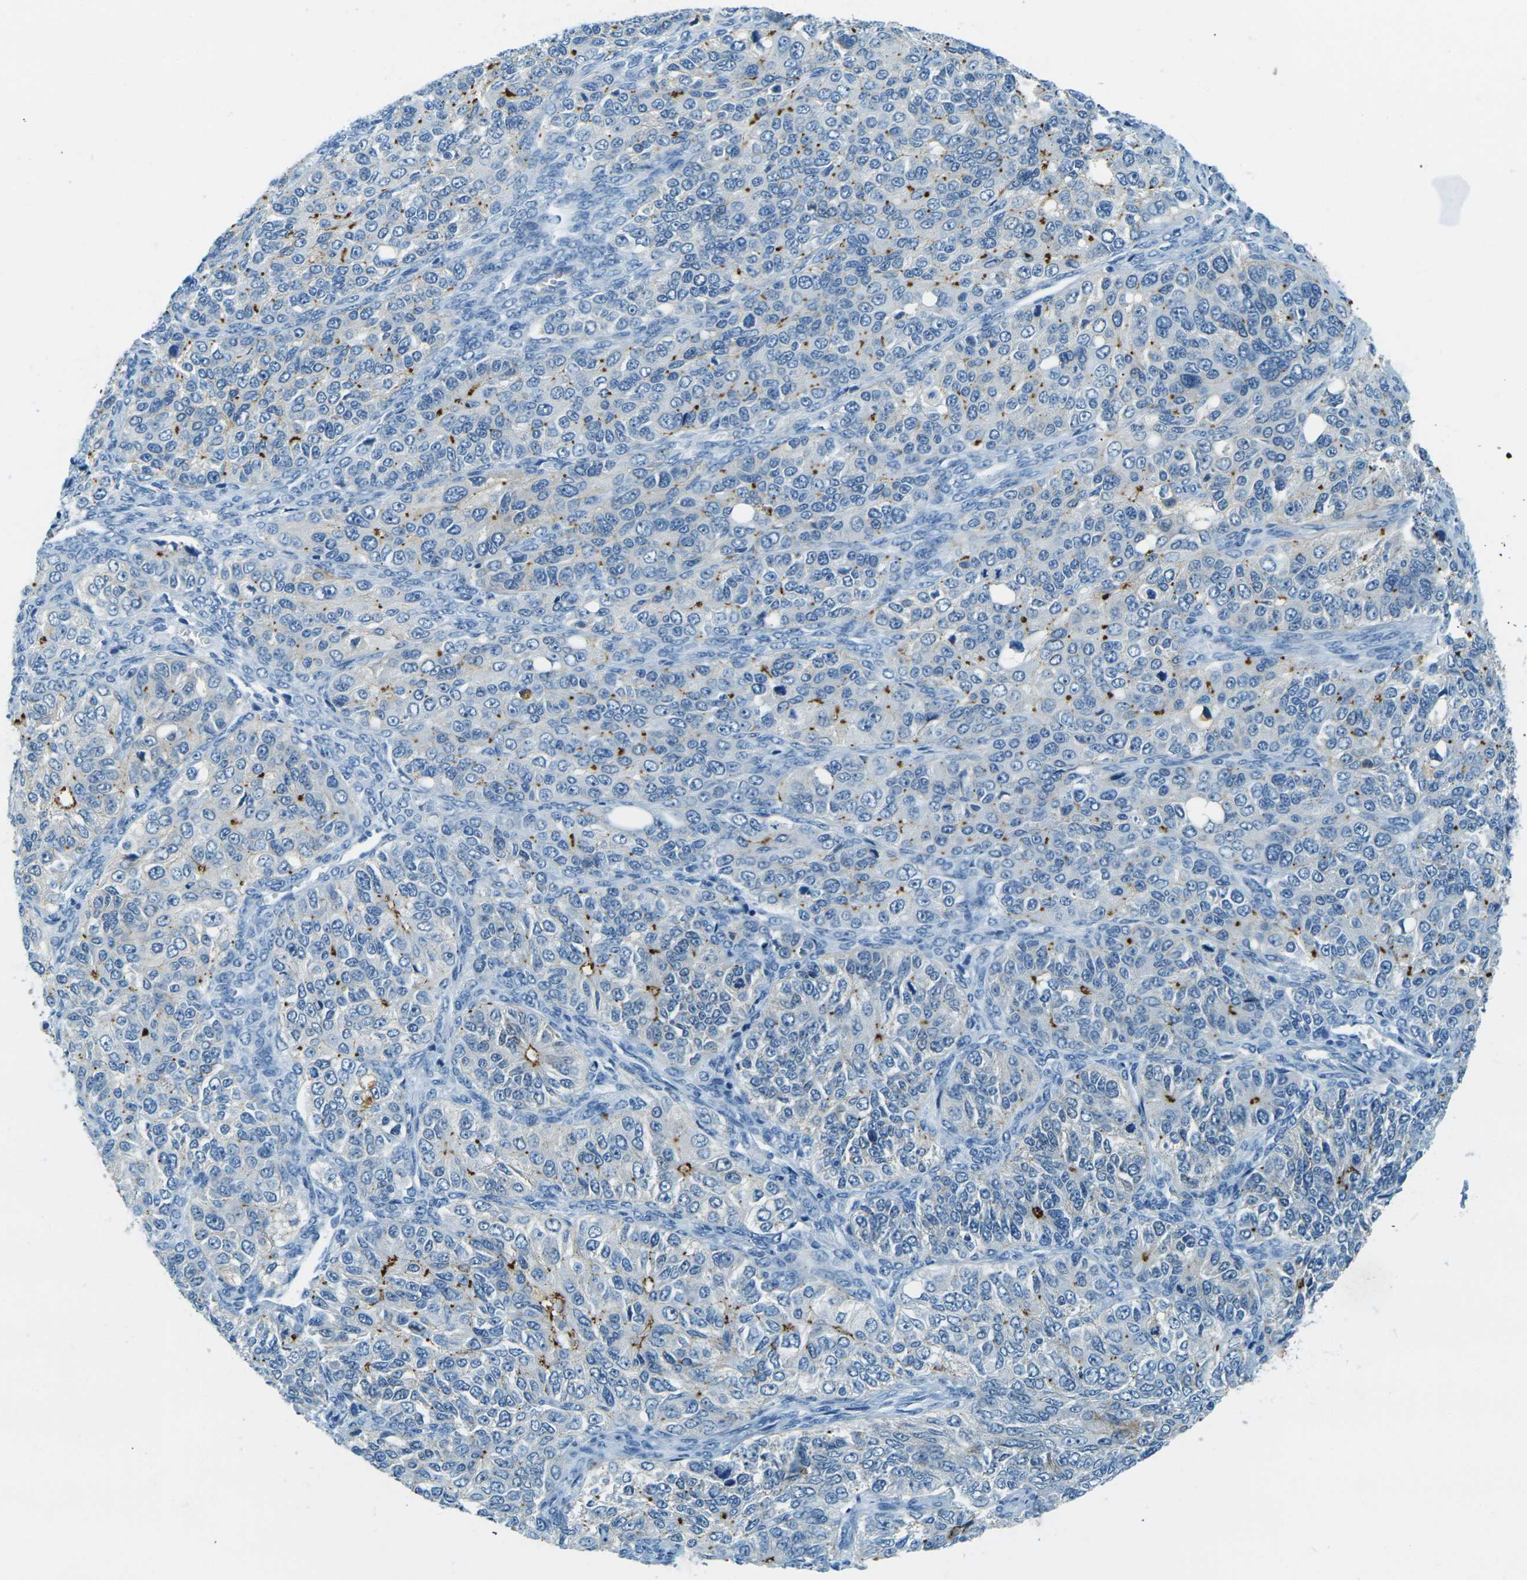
{"staining": {"intensity": "negative", "quantity": "none", "location": "none"}, "tissue": "ovarian cancer", "cell_type": "Tumor cells", "image_type": "cancer", "snomed": [{"axis": "morphology", "description": "Carcinoma, endometroid"}, {"axis": "topography", "description": "Ovary"}], "caption": "High power microscopy histopathology image of an immunohistochemistry image of endometroid carcinoma (ovarian), revealing no significant expression in tumor cells. (DAB IHC visualized using brightfield microscopy, high magnification).", "gene": "OCLN", "patient": {"sex": "female", "age": 51}}